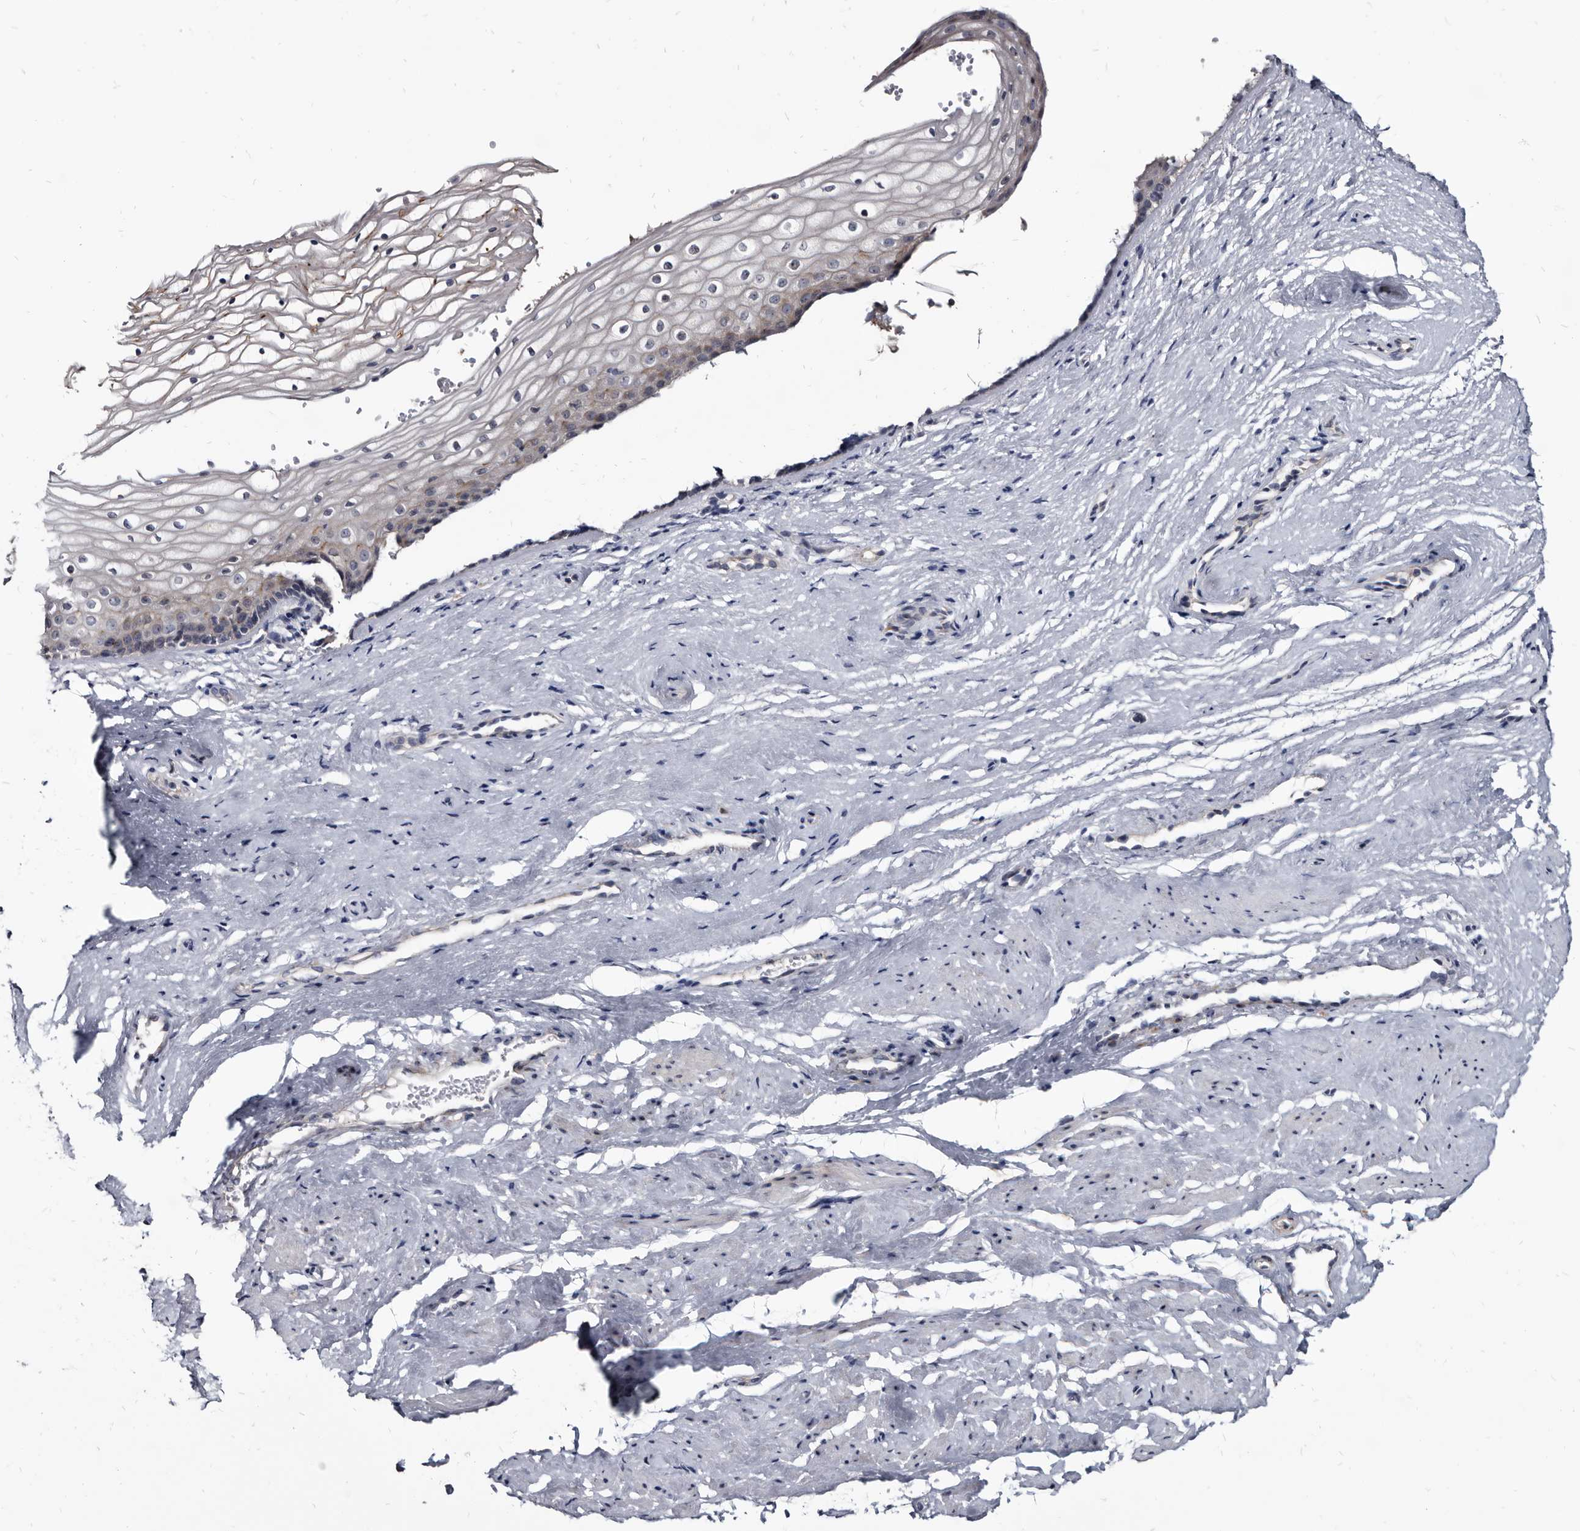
{"staining": {"intensity": "negative", "quantity": "none", "location": "none"}, "tissue": "vagina", "cell_type": "Squamous epithelial cells", "image_type": "normal", "snomed": [{"axis": "morphology", "description": "Normal tissue, NOS"}, {"axis": "topography", "description": "Vagina"}], "caption": "Protein analysis of normal vagina demonstrates no significant expression in squamous epithelial cells.", "gene": "PRSS8", "patient": {"sex": "female", "age": 46}}